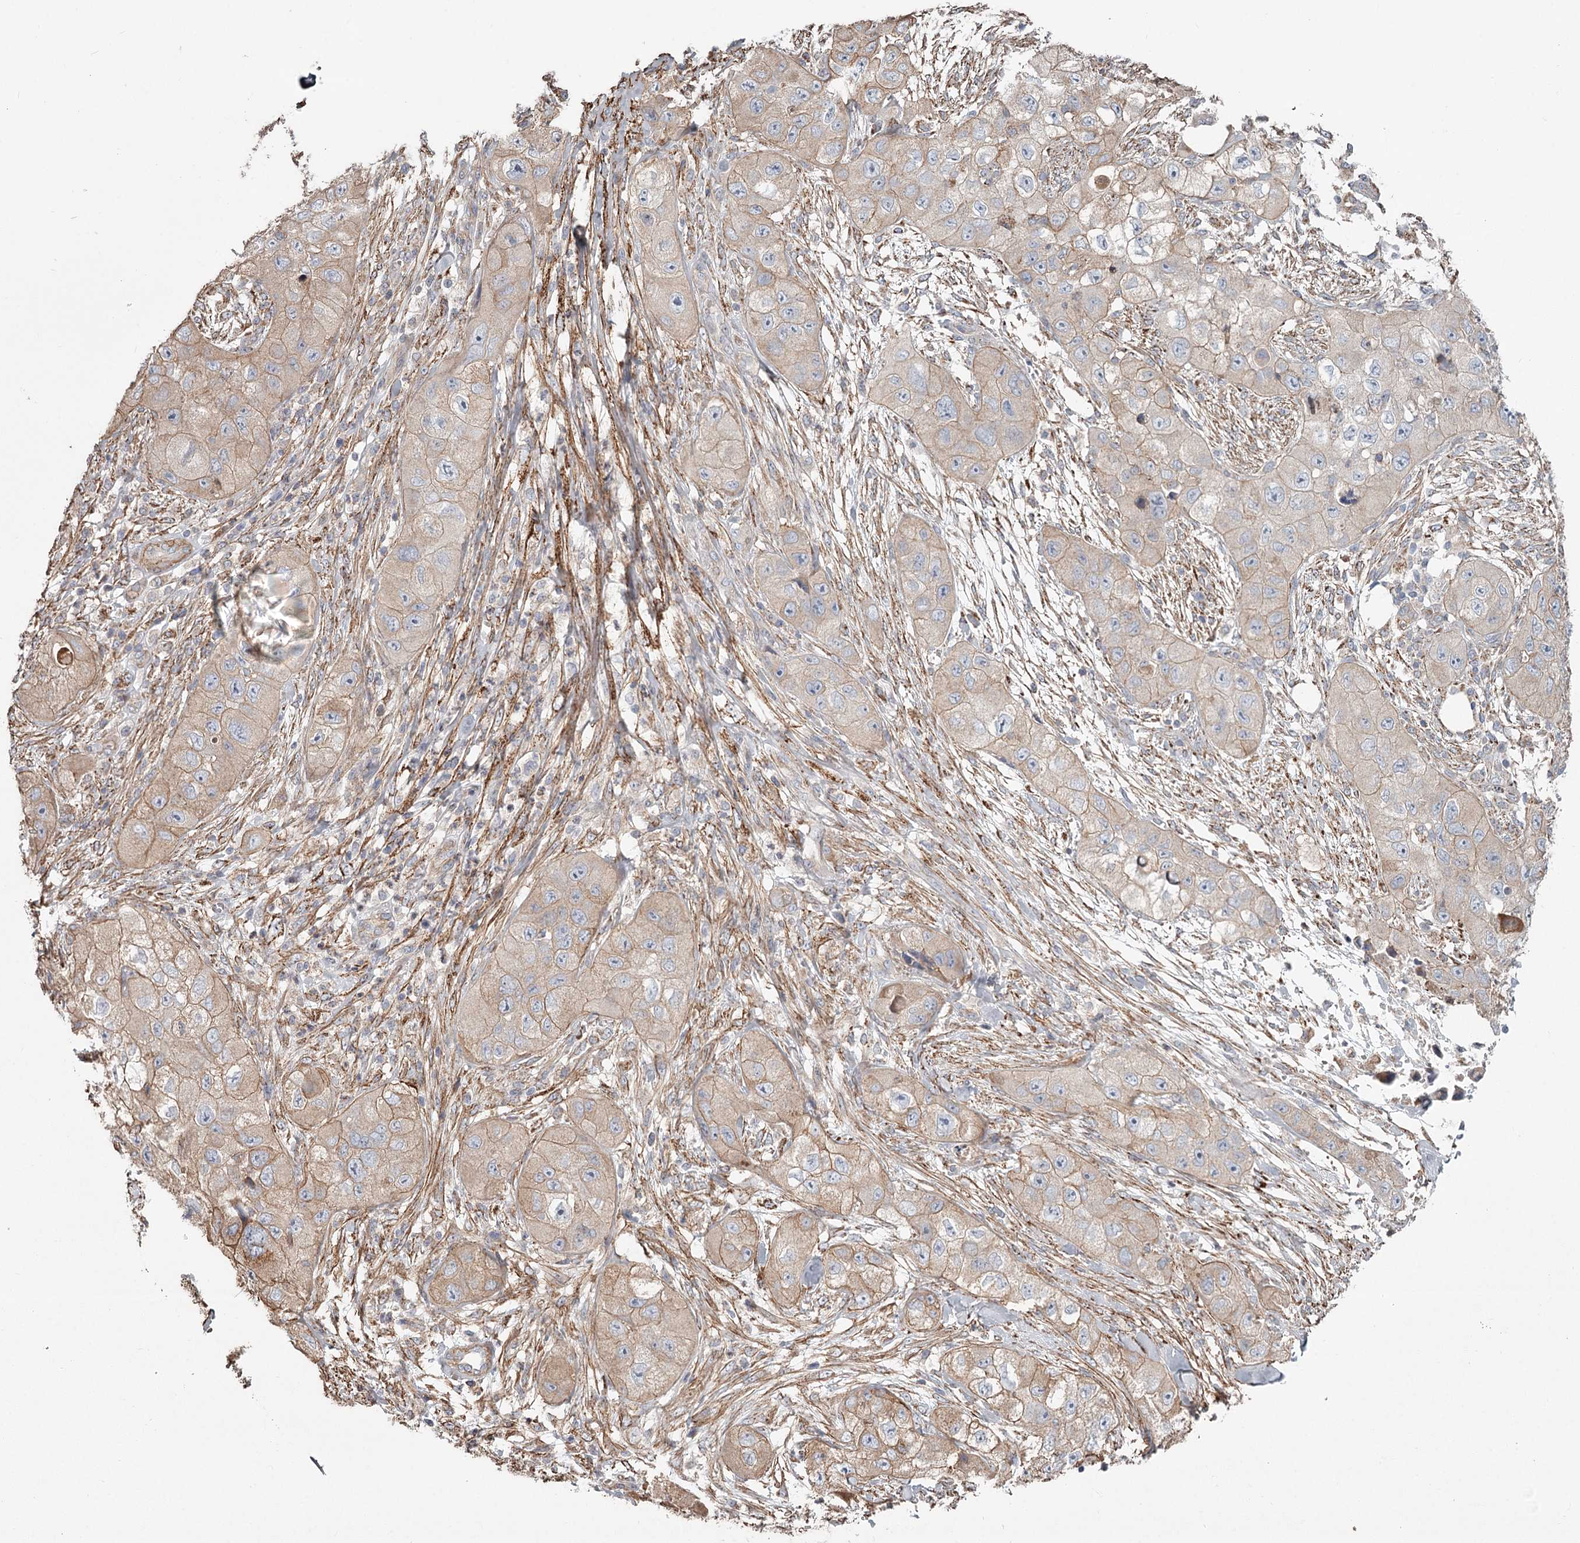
{"staining": {"intensity": "weak", "quantity": ">75%", "location": "cytoplasmic/membranous"}, "tissue": "skin cancer", "cell_type": "Tumor cells", "image_type": "cancer", "snomed": [{"axis": "morphology", "description": "Squamous cell carcinoma, NOS"}, {"axis": "topography", "description": "Skin"}, {"axis": "topography", "description": "Subcutis"}], "caption": "Immunohistochemistry (DAB) staining of skin squamous cell carcinoma displays weak cytoplasmic/membranous protein positivity in about >75% of tumor cells. The protein of interest is shown in brown color, while the nuclei are stained blue.", "gene": "DHRS9", "patient": {"sex": "male", "age": 73}}